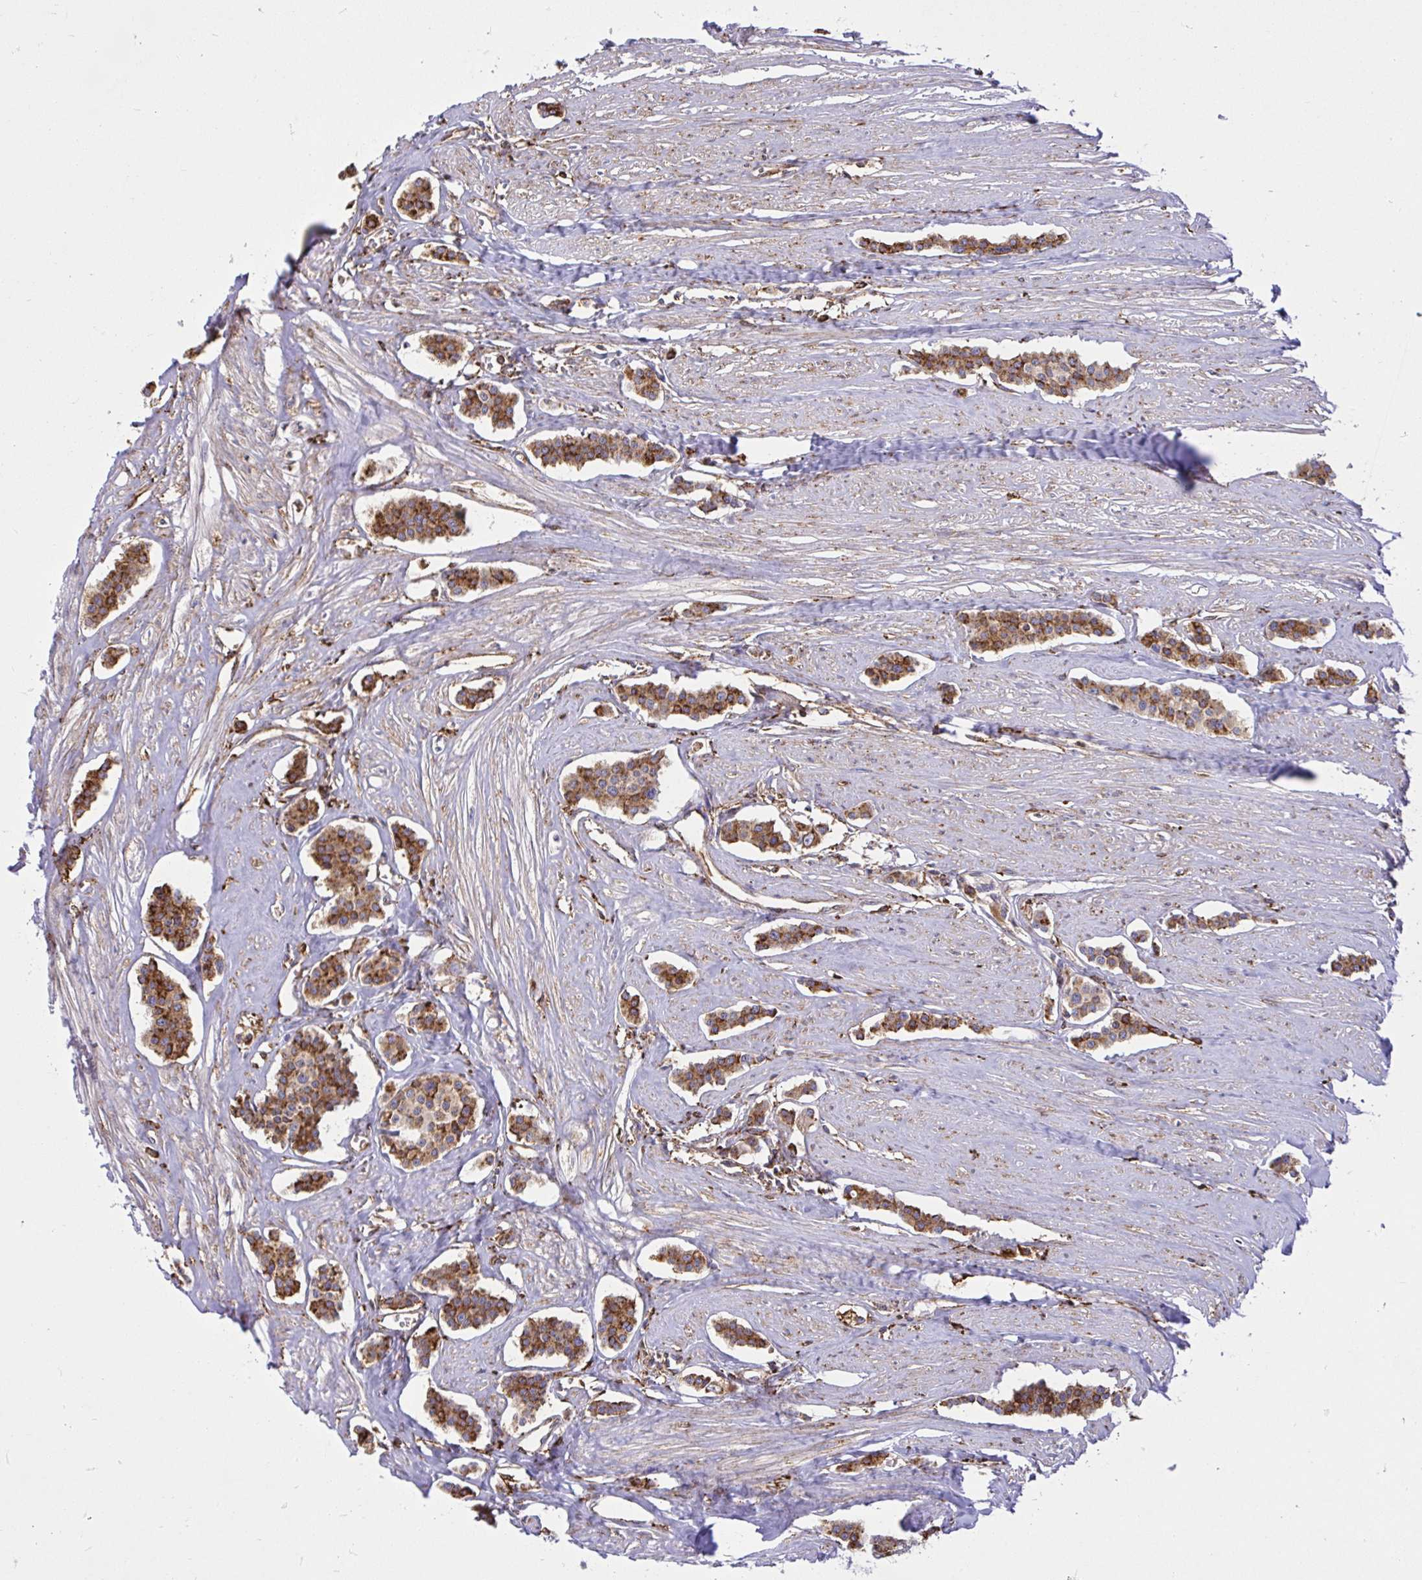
{"staining": {"intensity": "moderate", "quantity": "25%-75%", "location": "cytoplasmic/membranous"}, "tissue": "carcinoid", "cell_type": "Tumor cells", "image_type": "cancer", "snomed": [{"axis": "morphology", "description": "Carcinoid, malignant, NOS"}, {"axis": "topography", "description": "Small intestine"}], "caption": "Moderate cytoplasmic/membranous expression is appreciated in approximately 25%-75% of tumor cells in carcinoid (malignant).", "gene": "CLGN", "patient": {"sex": "male", "age": 60}}